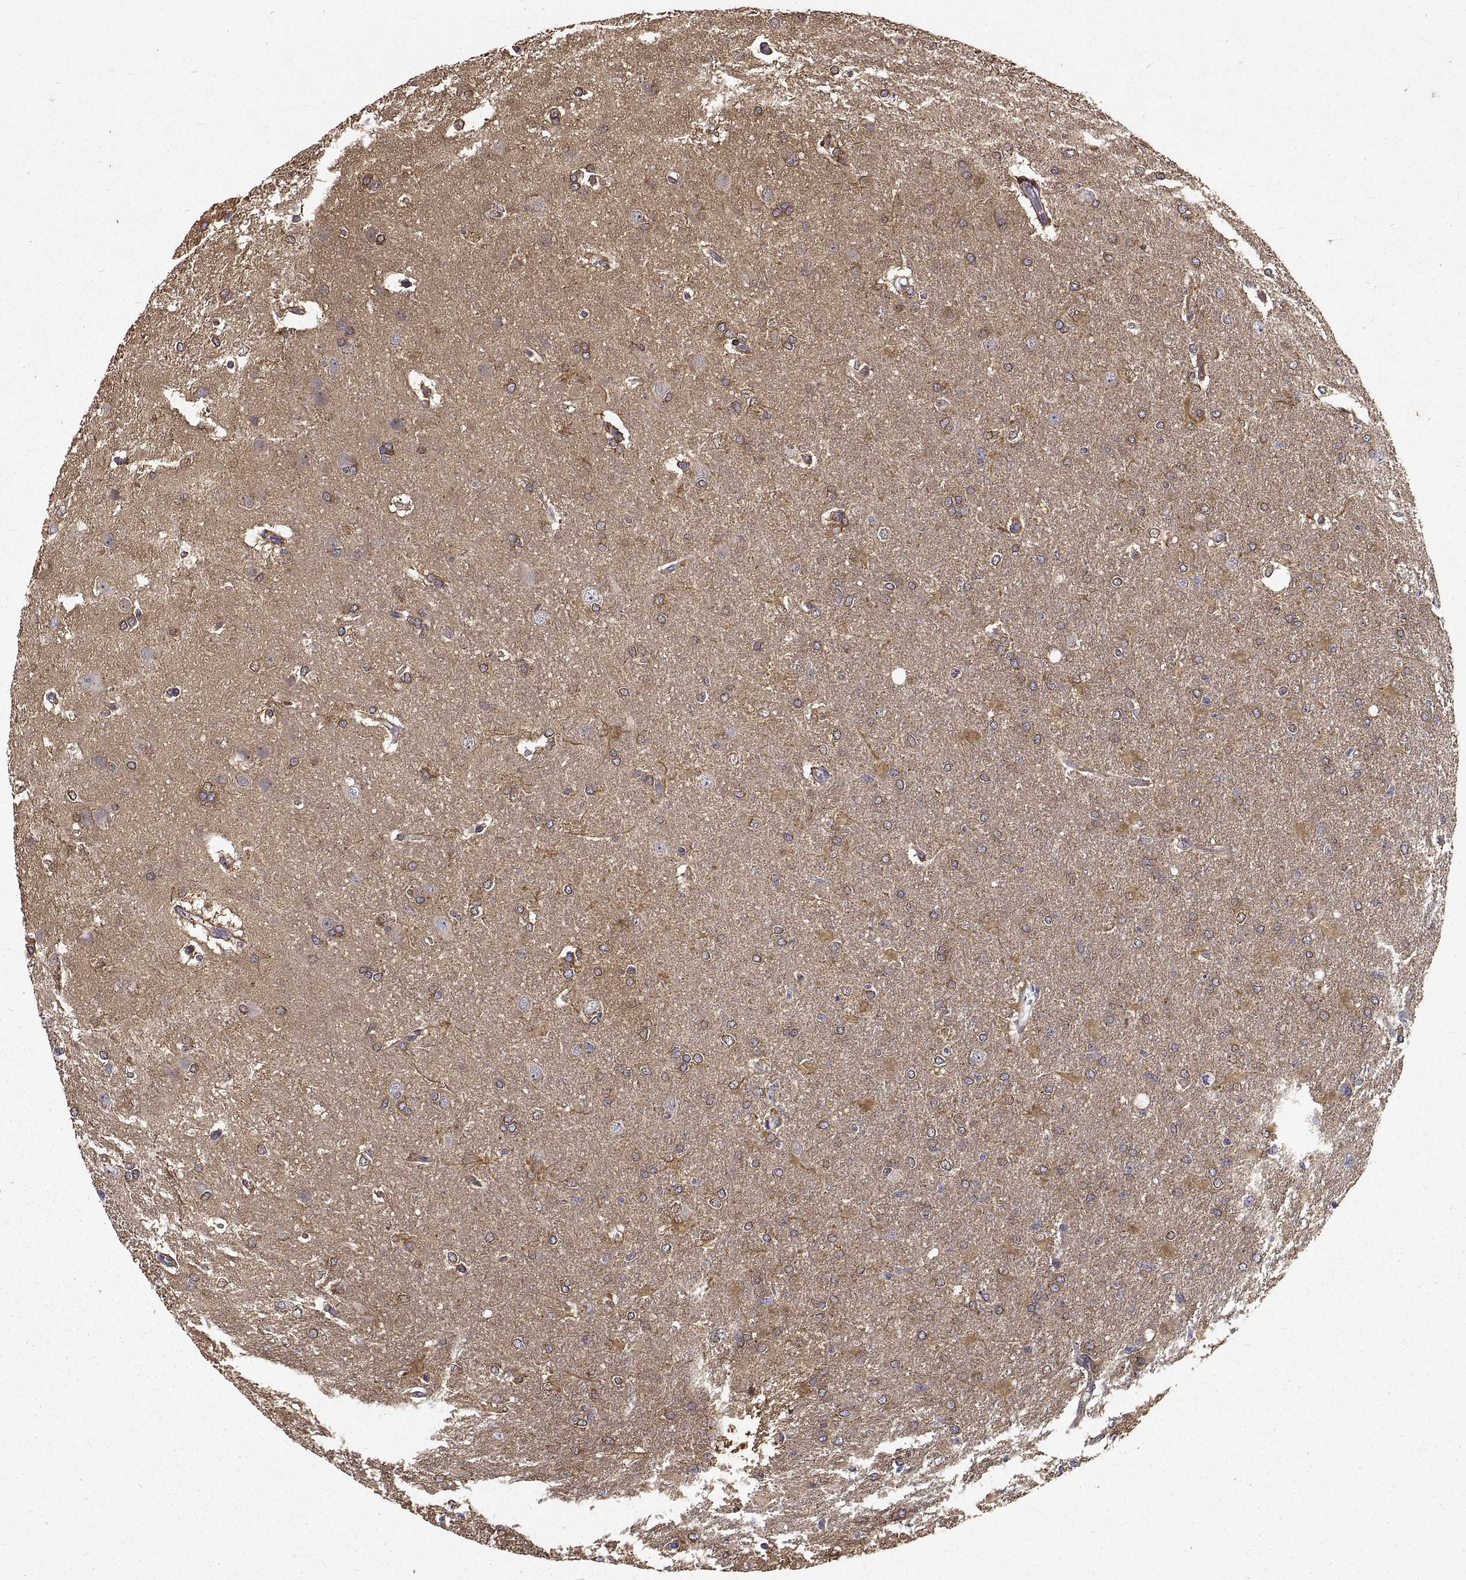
{"staining": {"intensity": "weak", "quantity": ">75%", "location": "cytoplasmic/membranous"}, "tissue": "glioma", "cell_type": "Tumor cells", "image_type": "cancer", "snomed": [{"axis": "morphology", "description": "Glioma, malignant, High grade"}, {"axis": "topography", "description": "Brain"}], "caption": "IHC of human malignant glioma (high-grade) exhibits low levels of weak cytoplasmic/membranous staining in approximately >75% of tumor cells. The staining is performed using DAB brown chromogen to label protein expression. The nuclei are counter-stained blue using hematoxylin.", "gene": "PEA15", "patient": {"sex": "male", "age": 68}}